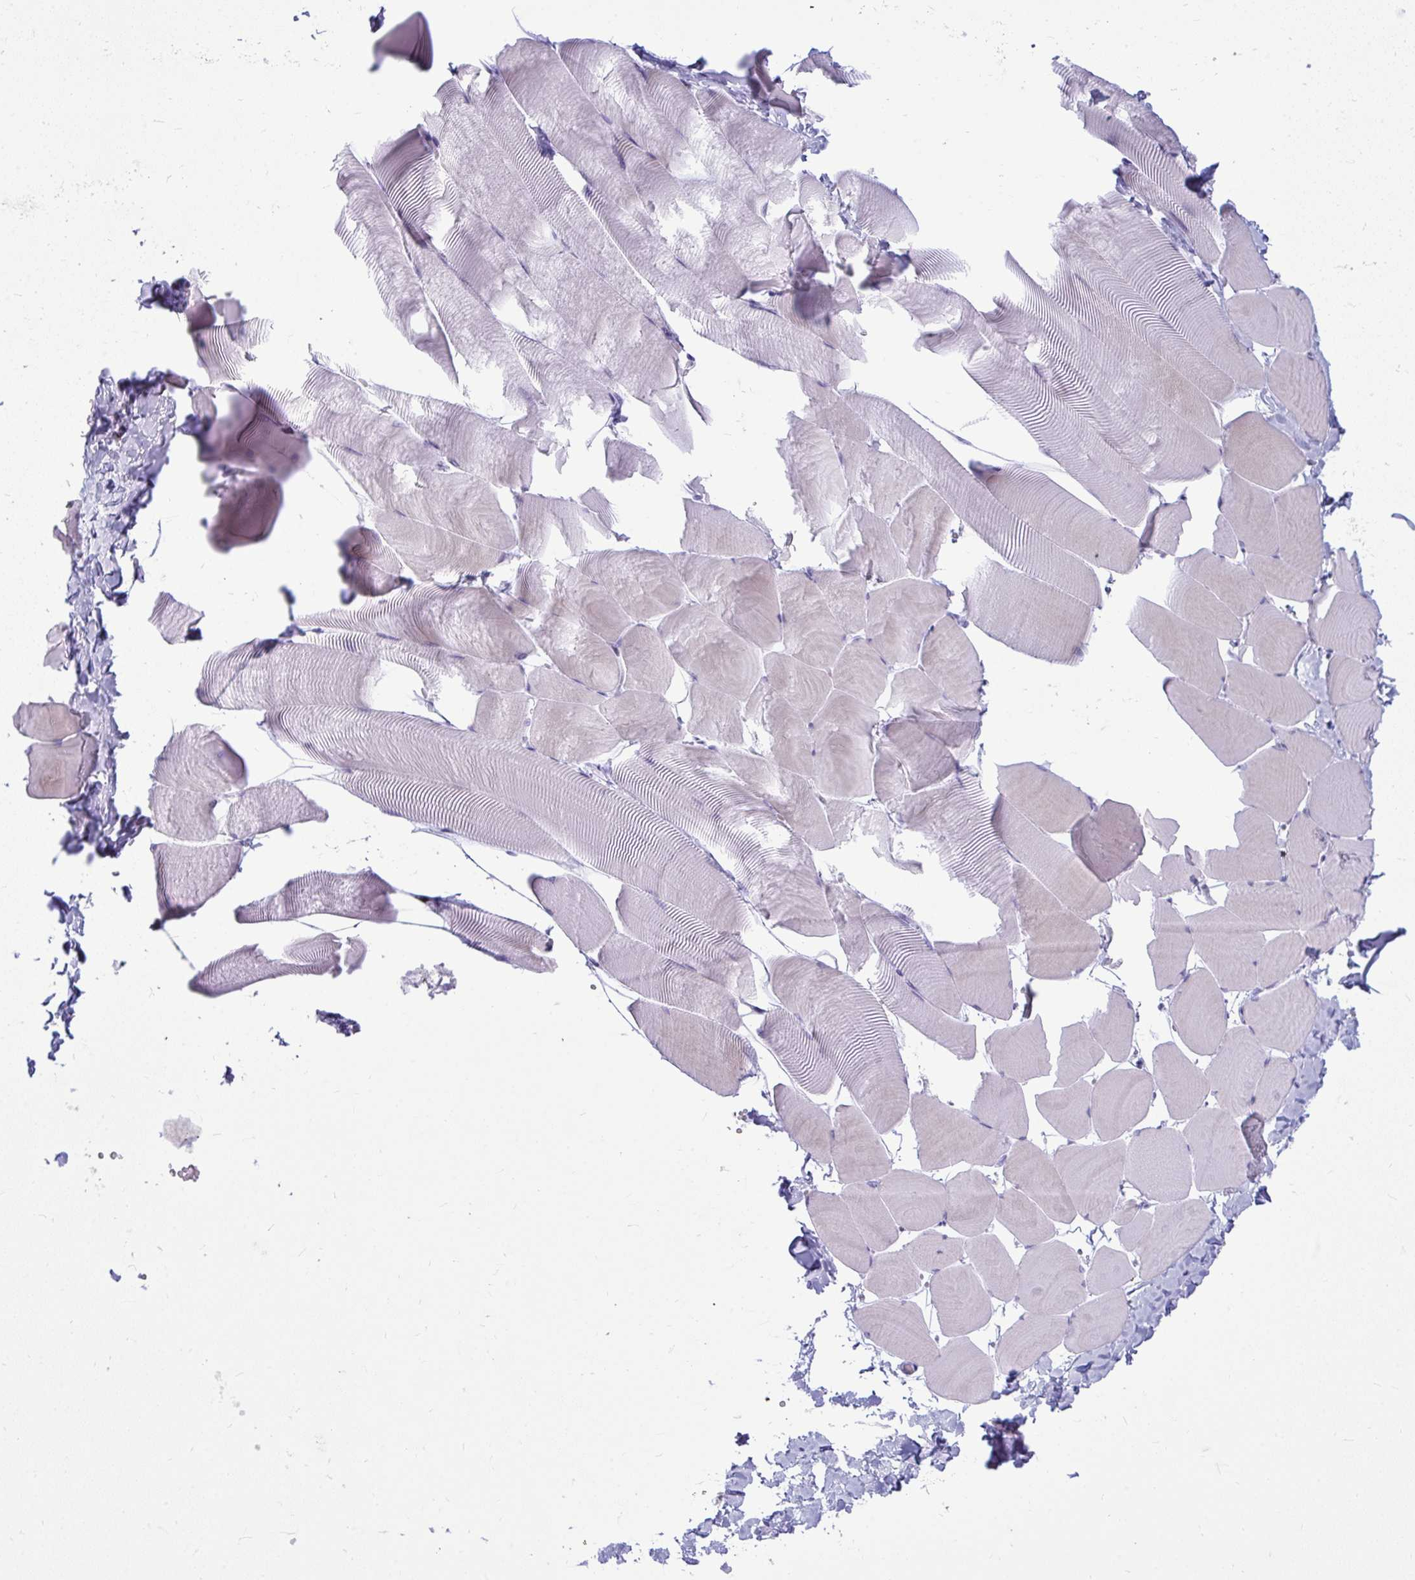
{"staining": {"intensity": "negative", "quantity": "none", "location": "none"}, "tissue": "skeletal muscle", "cell_type": "Myocytes", "image_type": "normal", "snomed": [{"axis": "morphology", "description": "Normal tissue, NOS"}, {"axis": "topography", "description": "Skeletal muscle"}], "caption": "High power microscopy histopathology image of an immunohistochemistry image of benign skeletal muscle, revealing no significant expression in myocytes.", "gene": "ANKRD60", "patient": {"sex": "male", "age": 25}}